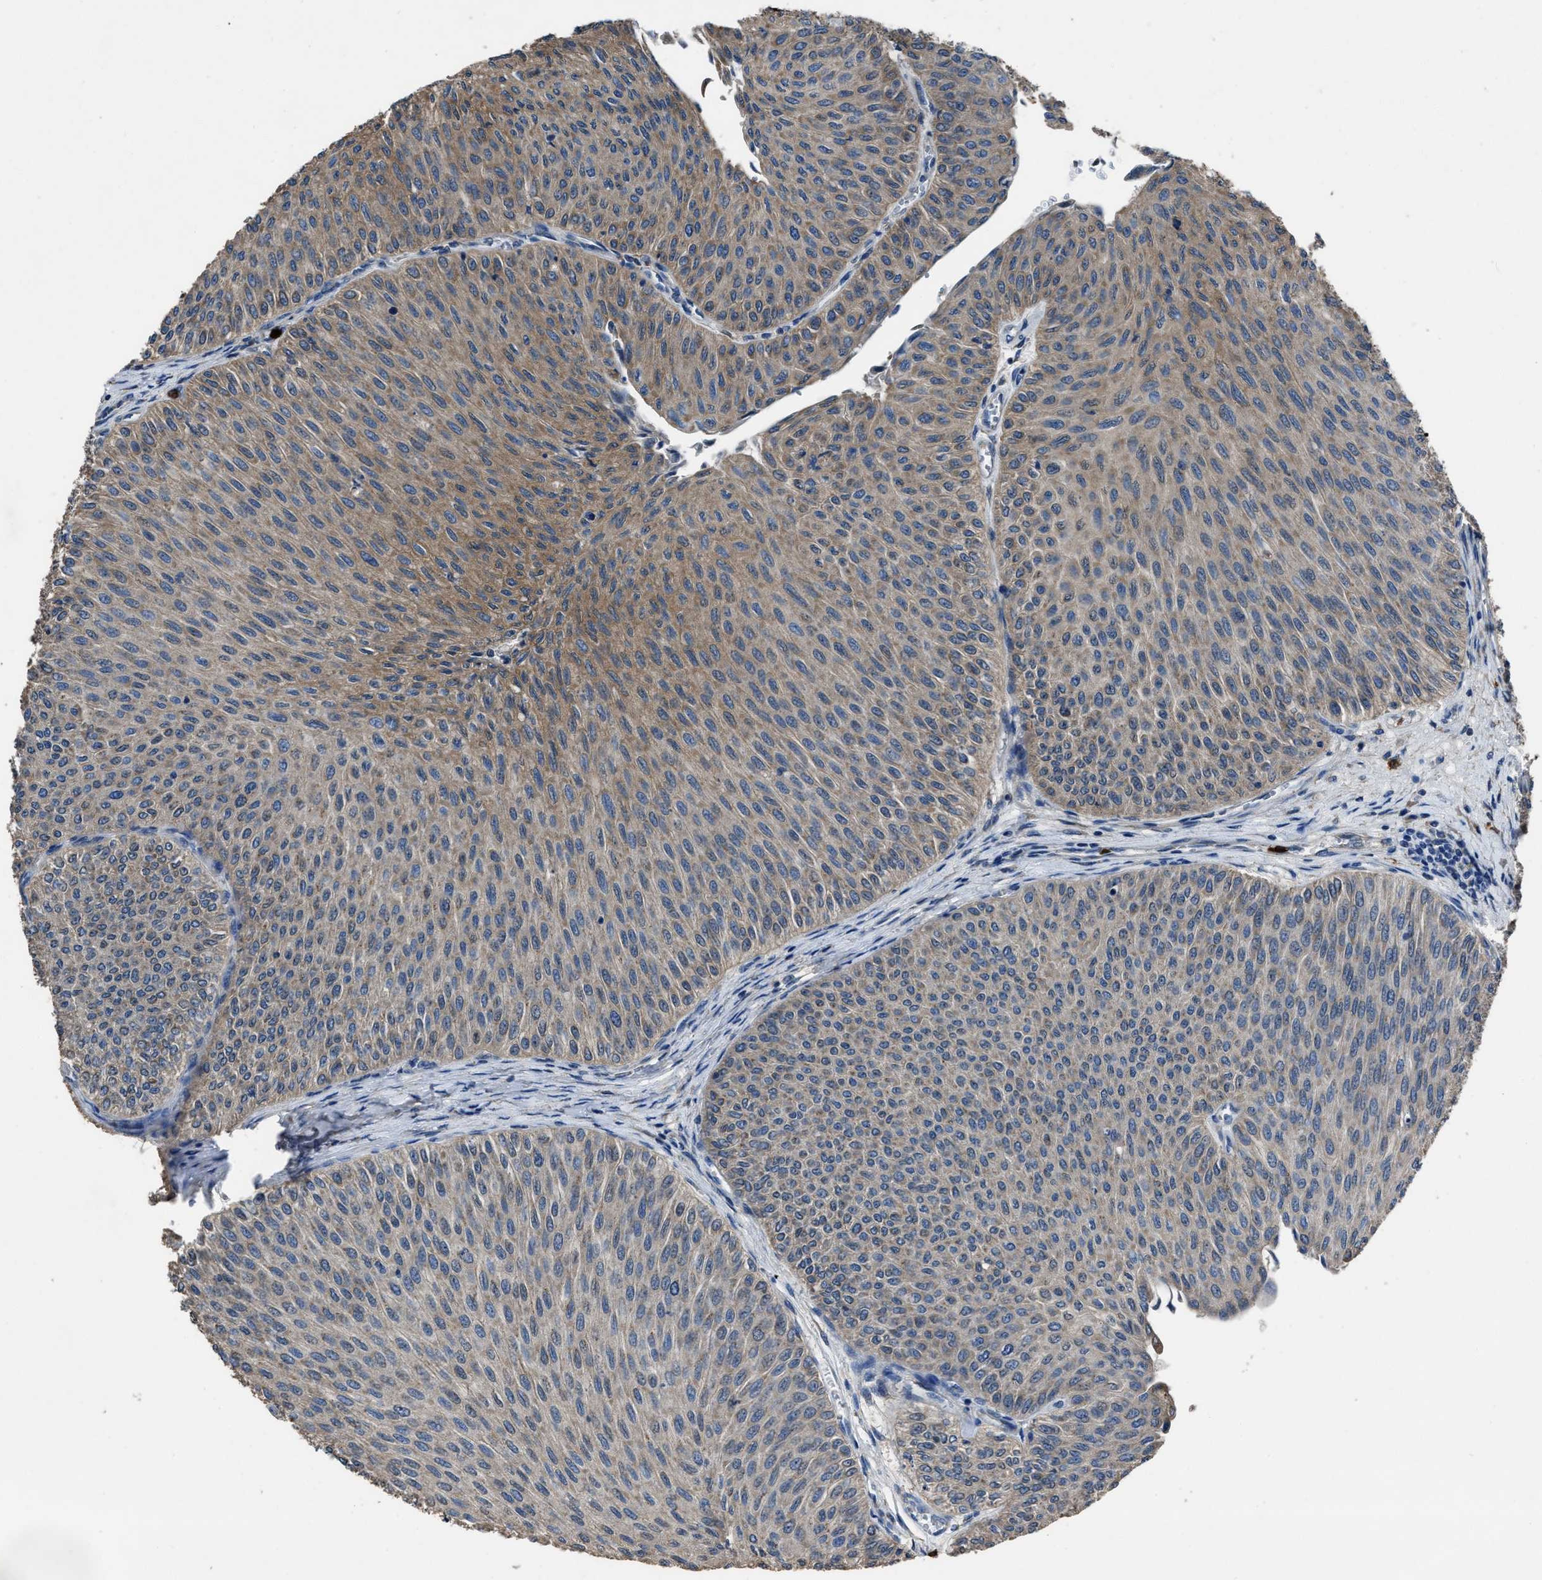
{"staining": {"intensity": "moderate", "quantity": "<25%", "location": "cytoplasmic/membranous"}, "tissue": "urothelial cancer", "cell_type": "Tumor cells", "image_type": "cancer", "snomed": [{"axis": "morphology", "description": "Urothelial carcinoma, Low grade"}, {"axis": "topography", "description": "Urinary bladder"}], "caption": "Immunohistochemical staining of urothelial carcinoma (low-grade) reveals low levels of moderate cytoplasmic/membranous staining in approximately <25% of tumor cells. The staining was performed using DAB (3,3'-diaminobenzidine) to visualize the protein expression in brown, while the nuclei were stained in blue with hematoxylin (Magnification: 20x).", "gene": "ANGPT1", "patient": {"sex": "male", "age": 78}}